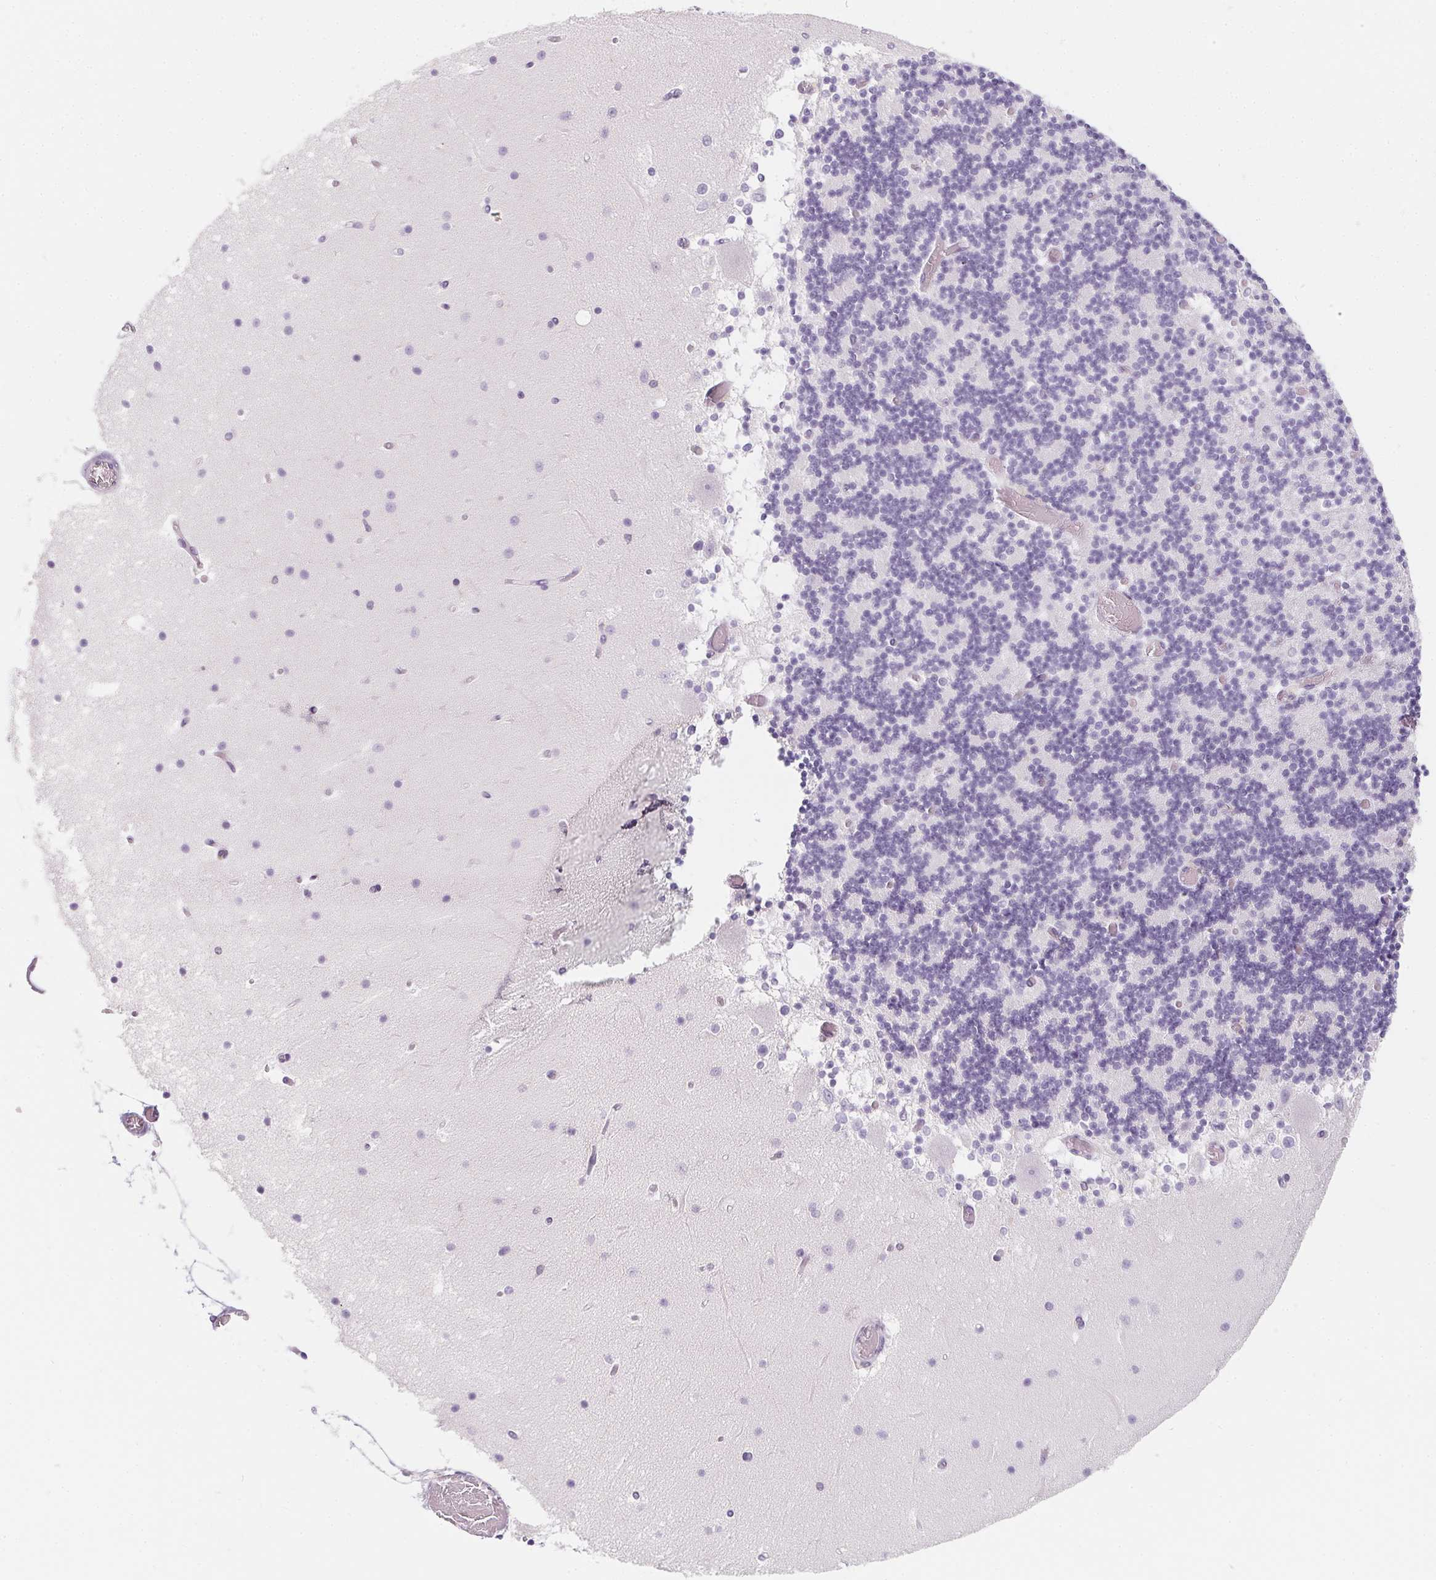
{"staining": {"intensity": "negative", "quantity": "none", "location": "none"}, "tissue": "cerebellum", "cell_type": "Cells in granular layer", "image_type": "normal", "snomed": [{"axis": "morphology", "description": "Normal tissue, NOS"}, {"axis": "topography", "description": "Cerebellum"}], "caption": "Cerebellum stained for a protein using immunohistochemistry (IHC) exhibits no positivity cells in granular layer.", "gene": "SOAT1", "patient": {"sex": "female", "age": 28}}